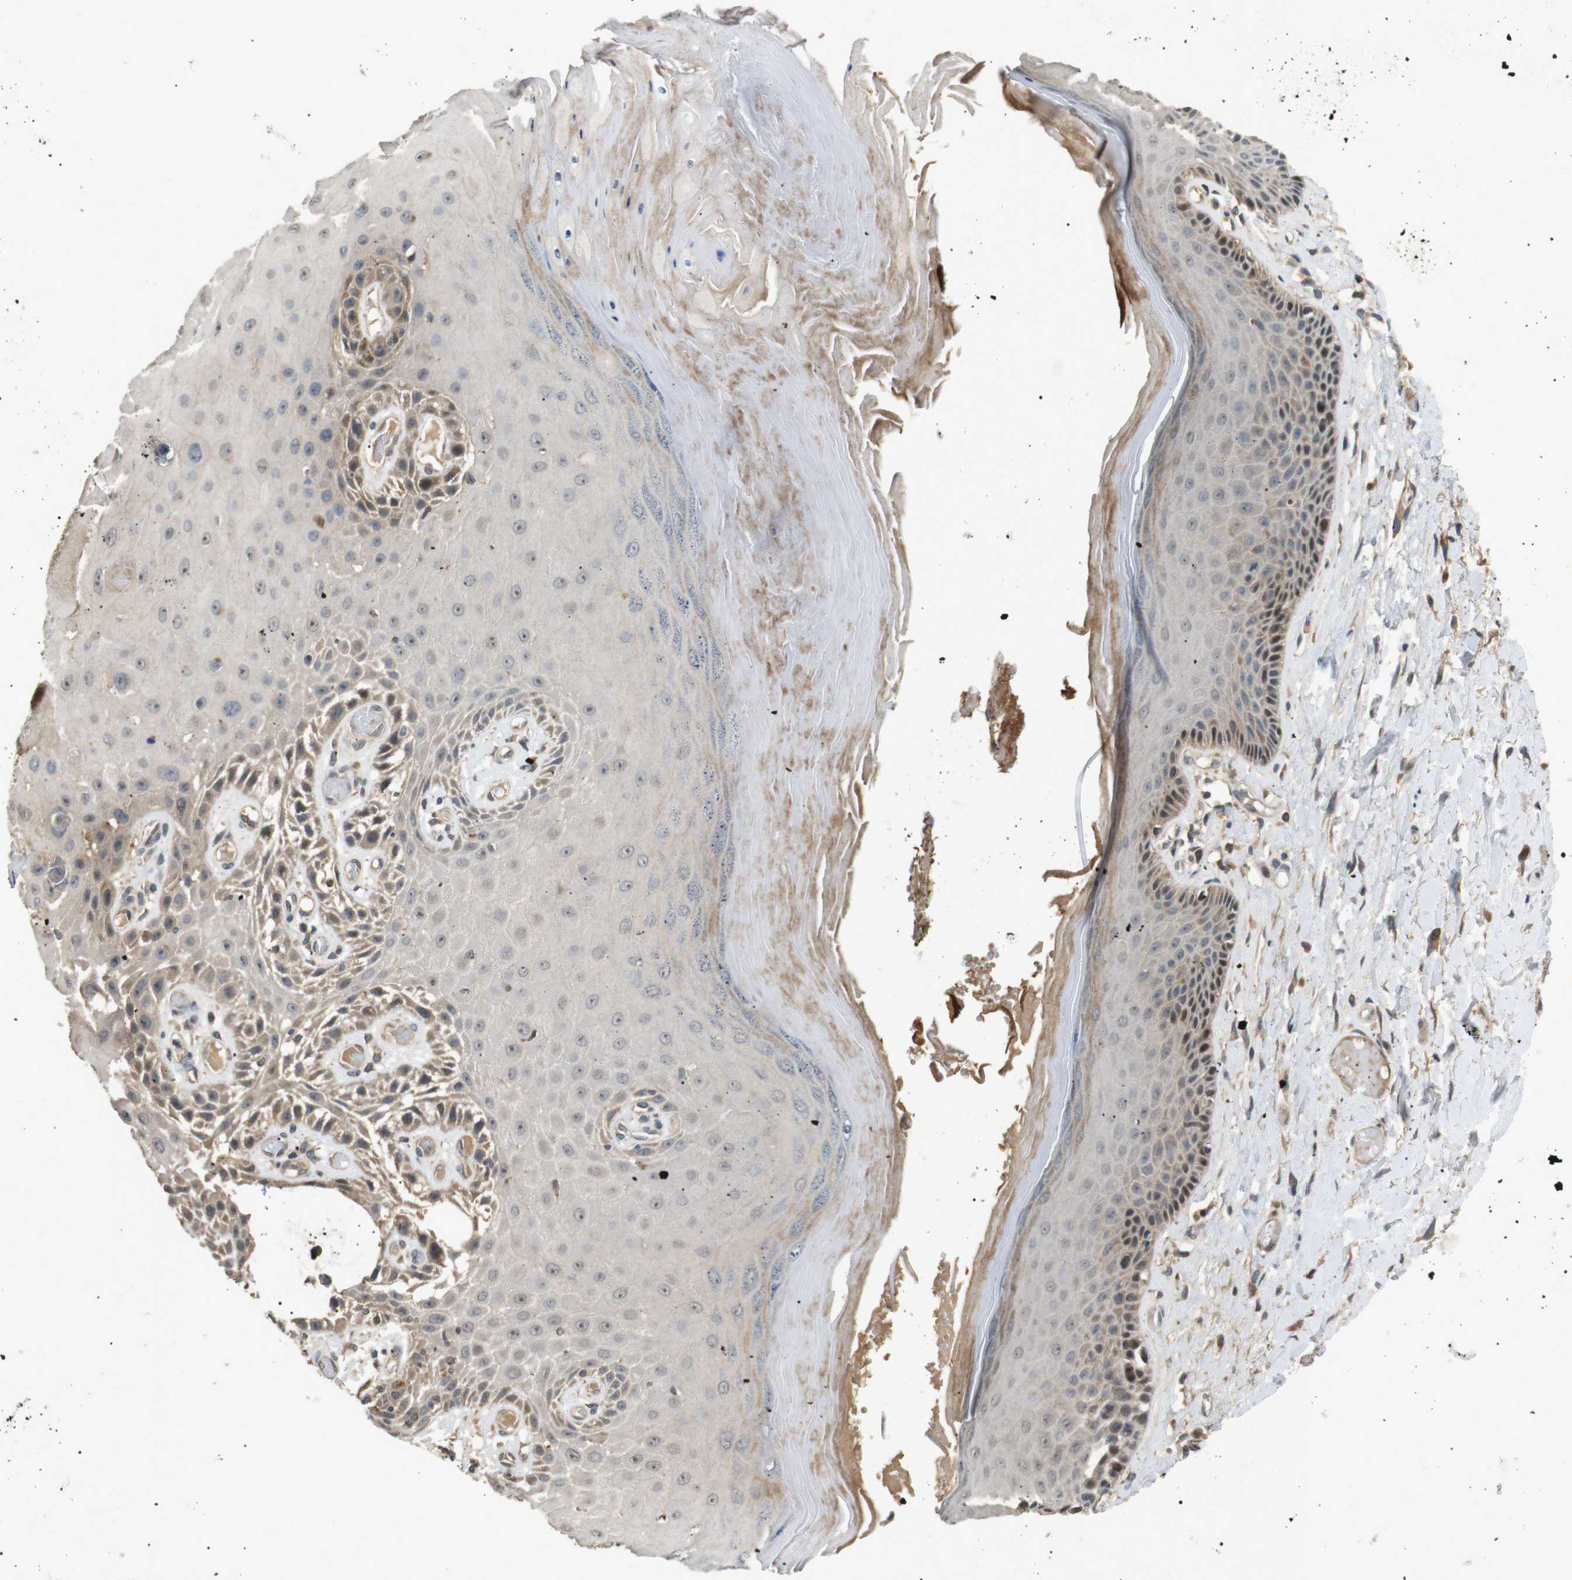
{"staining": {"intensity": "moderate", "quantity": "25%-75%", "location": "cytoplasmic/membranous,nuclear"}, "tissue": "skin", "cell_type": "Epidermal cells", "image_type": "normal", "snomed": [{"axis": "morphology", "description": "Normal tissue, NOS"}, {"axis": "topography", "description": "Vulva"}], "caption": "Brown immunohistochemical staining in normal skin demonstrates moderate cytoplasmic/membranous,nuclear expression in approximately 25%-75% of epidermal cells. The protein of interest is shown in brown color, while the nuclei are stained blue.", "gene": "HSPA13", "patient": {"sex": "female", "age": 73}}